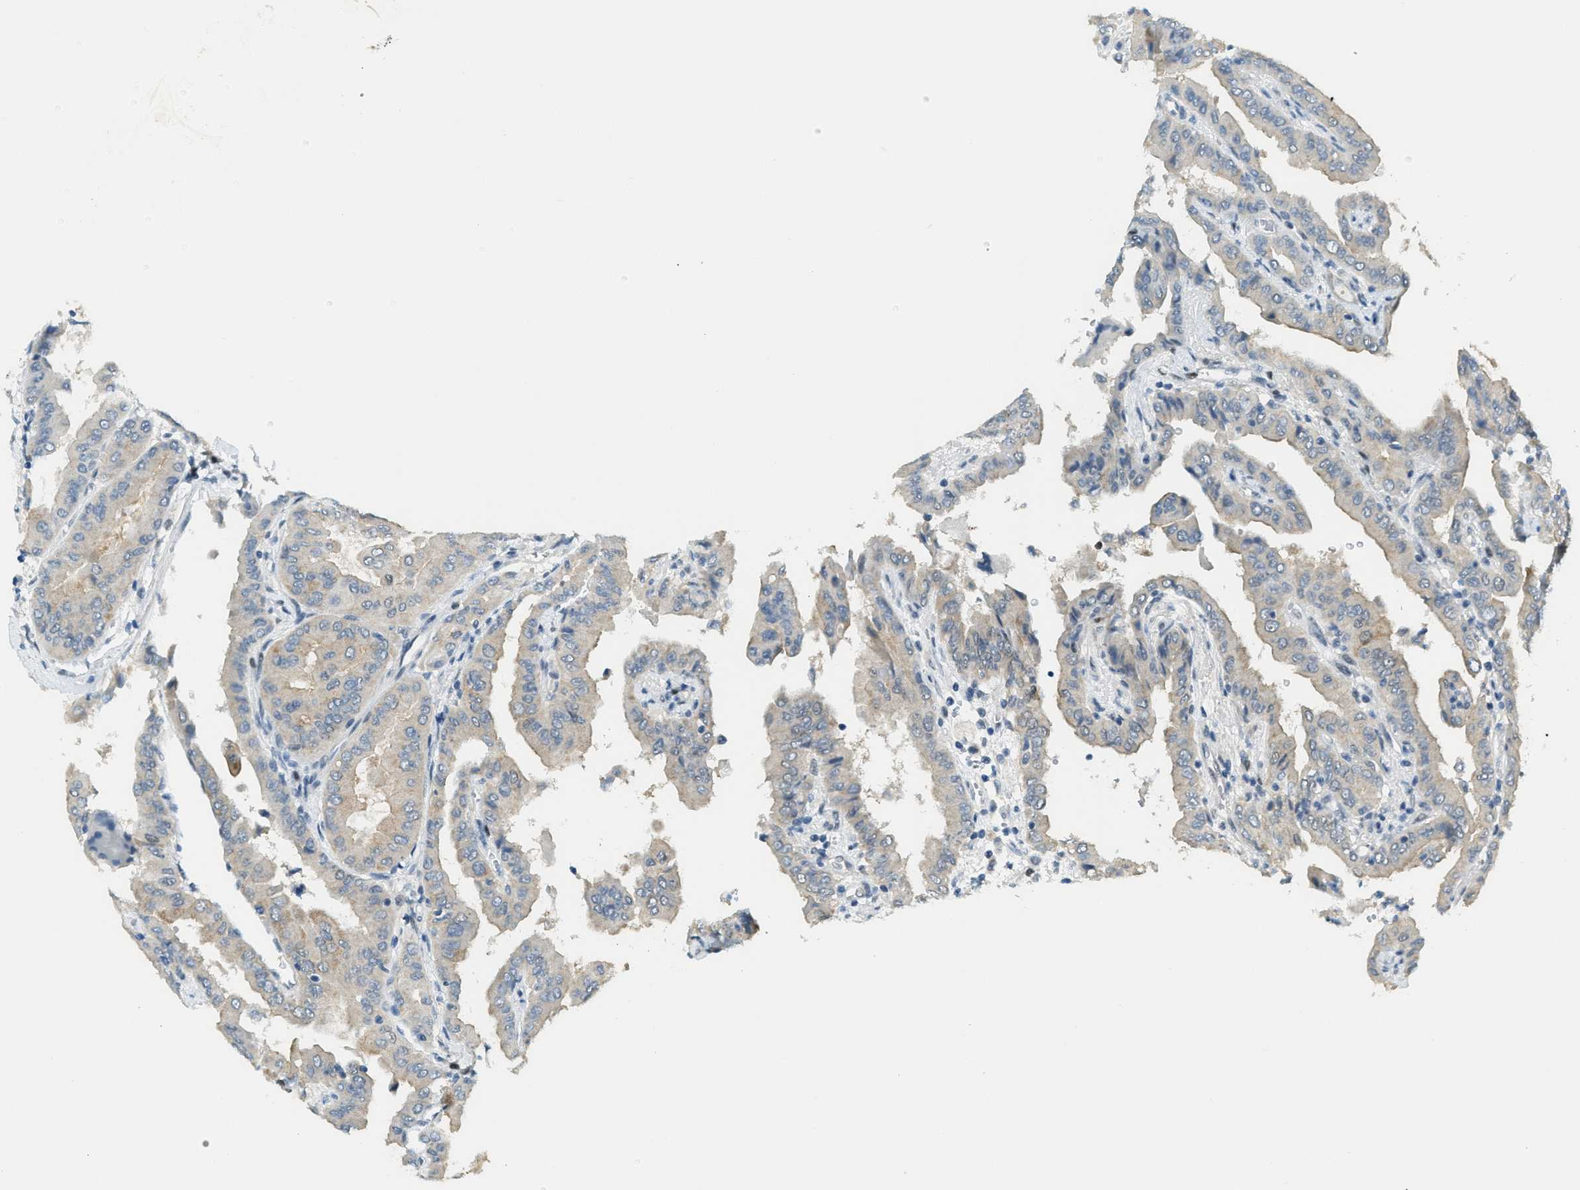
{"staining": {"intensity": "weak", "quantity": "25%-75%", "location": "cytoplasmic/membranous"}, "tissue": "thyroid cancer", "cell_type": "Tumor cells", "image_type": "cancer", "snomed": [{"axis": "morphology", "description": "Papillary adenocarcinoma, NOS"}, {"axis": "topography", "description": "Thyroid gland"}], "caption": "Human thyroid cancer (papillary adenocarcinoma) stained with a protein marker demonstrates weak staining in tumor cells.", "gene": "TCF3", "patient": {"sex": "male", "age": 33}}